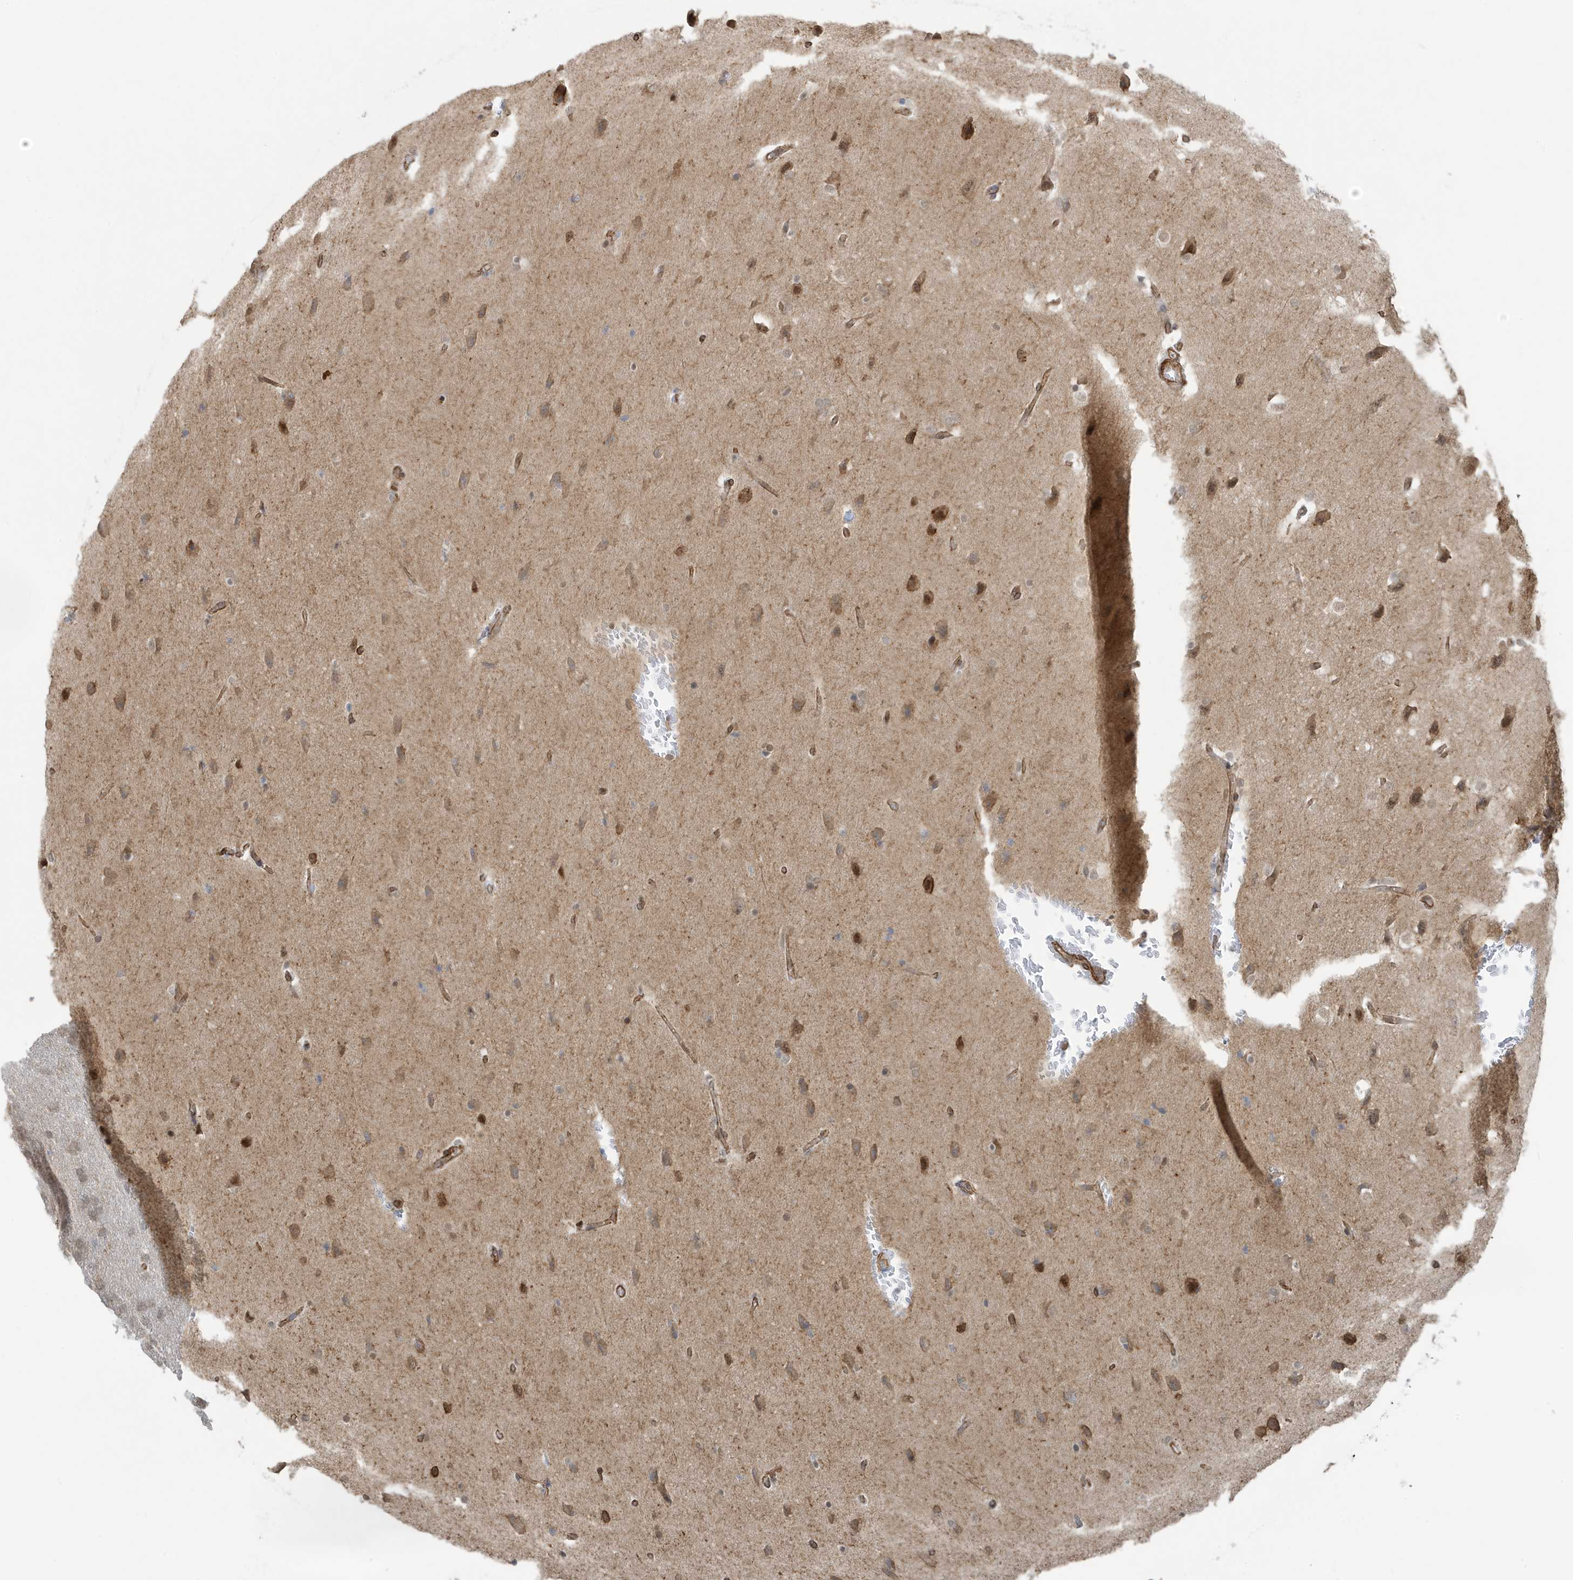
{"staining": {"intensity": "moderate", "quantity": ">75%", "location": "cytoplasmic/membranous"}, "tissue": "glioma", "cell_type": "Tumor cells", "image_type": "cancer", "snomed": [{"axis": "morphology", "description": "Glioma, malignant, Low grade"}, {"axis": "topography", "description": "Brain"}], "caption": "Protein staining reveals moderate cytoplasmic/membranous staining in approximately >75% of tumor cells in malignant glioma (low-grade).", "gene": "CHCHD4", "patient": {"sex": "female", "age": 37}}